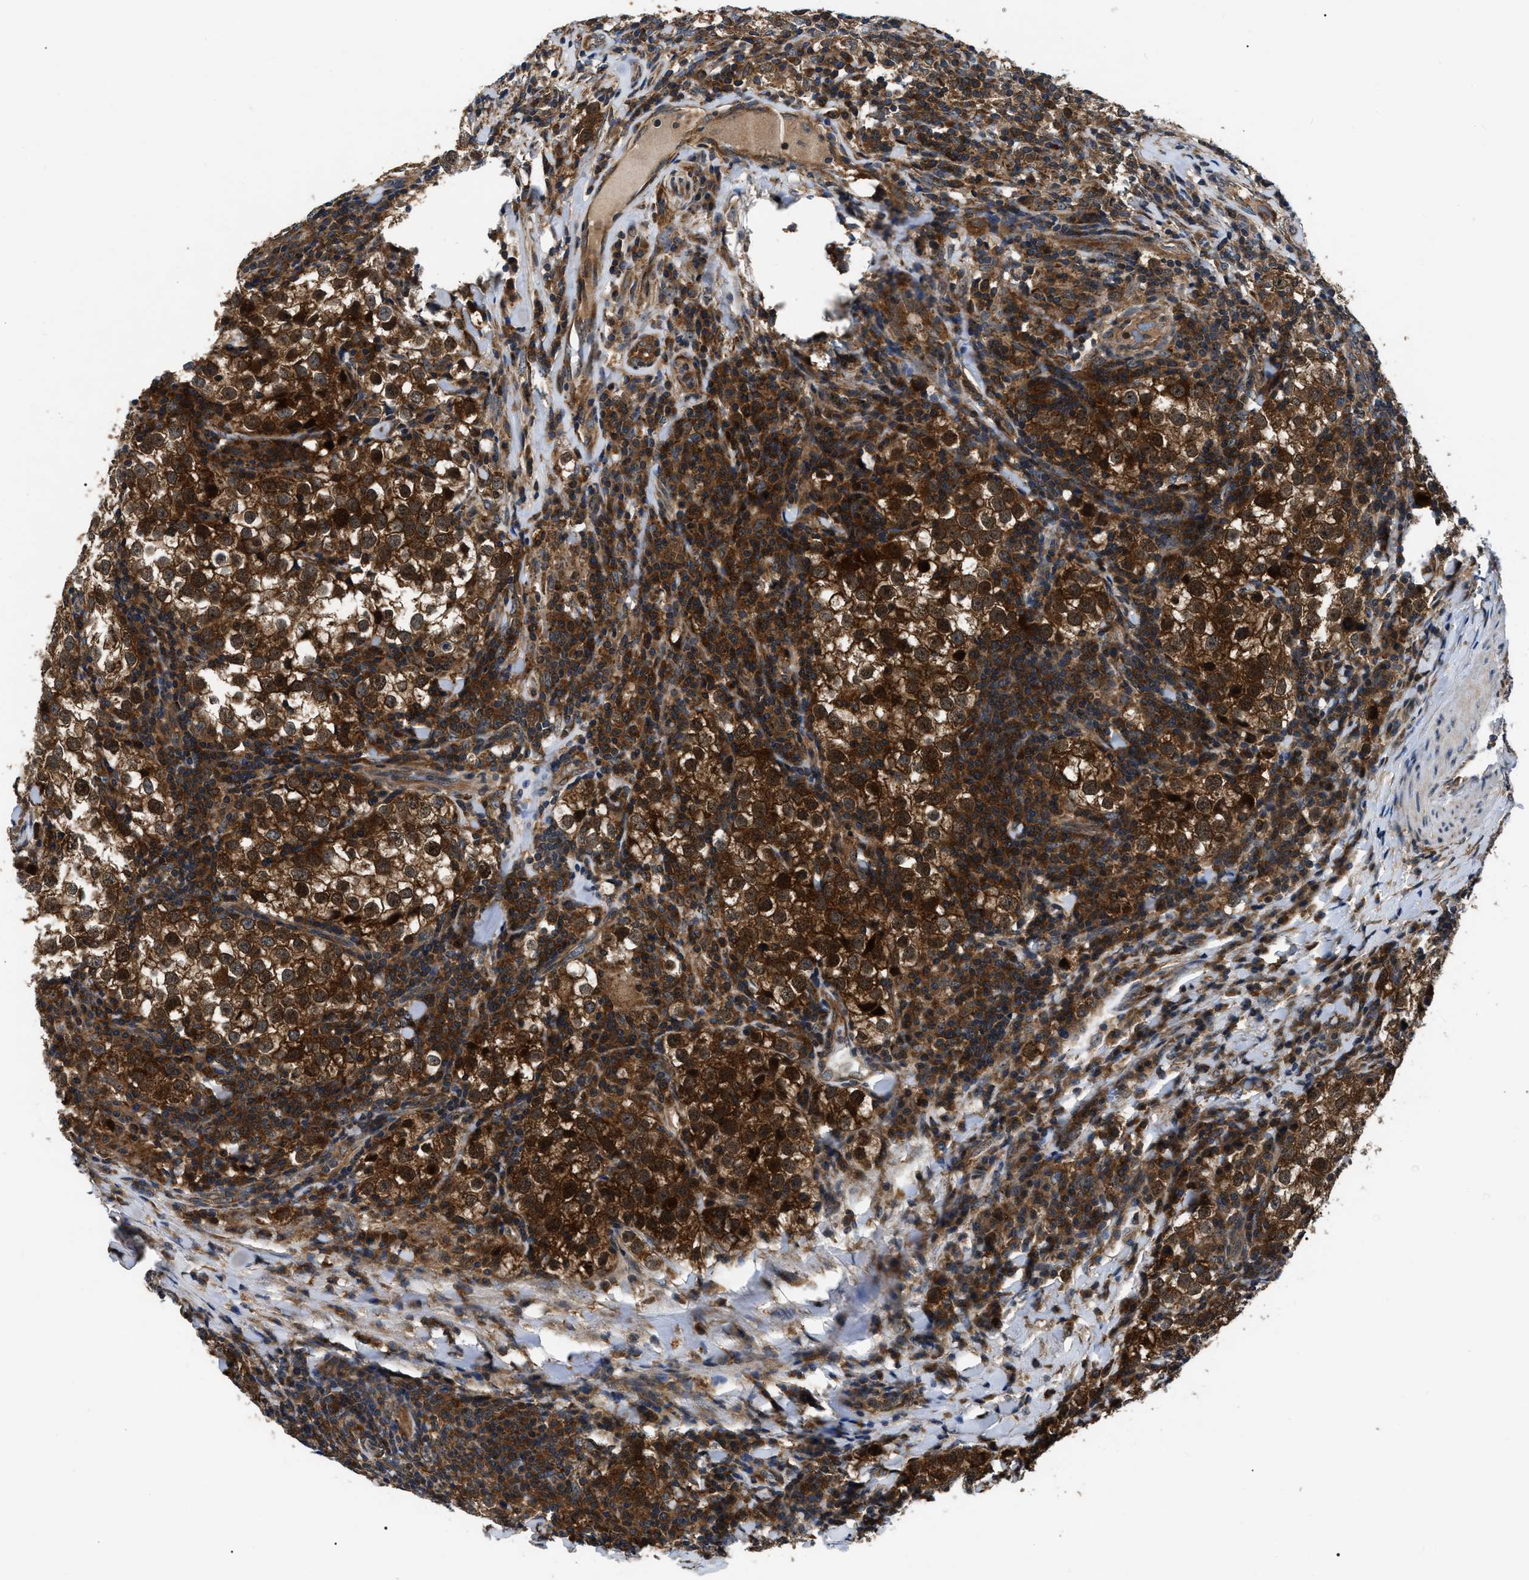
{"staining": {"intensity": "strong", "quantity": ">75%", "location": "cytoplasmic/membranous,nuclear"}, "tissue": "testis cancer", "cell_type": "Tumor cells", "image_type": "cancer", "snomed": [{"axis": "morphology", "description": "Seminoma, NOS"}, {"axis": "morphology", "description": "Carcinoma, Embryonal, NOS"}, {"axis": "topography", "description": "Testis"}], "caption": "Immunohistochemical staining of testis cancer demonstrates high levels of strong cytoplasmic/membranous and nuclear protein expression in approximately >75% of tumor cells.", "gene": "GET4", "patient": {"sex": "male", "age": 36}}